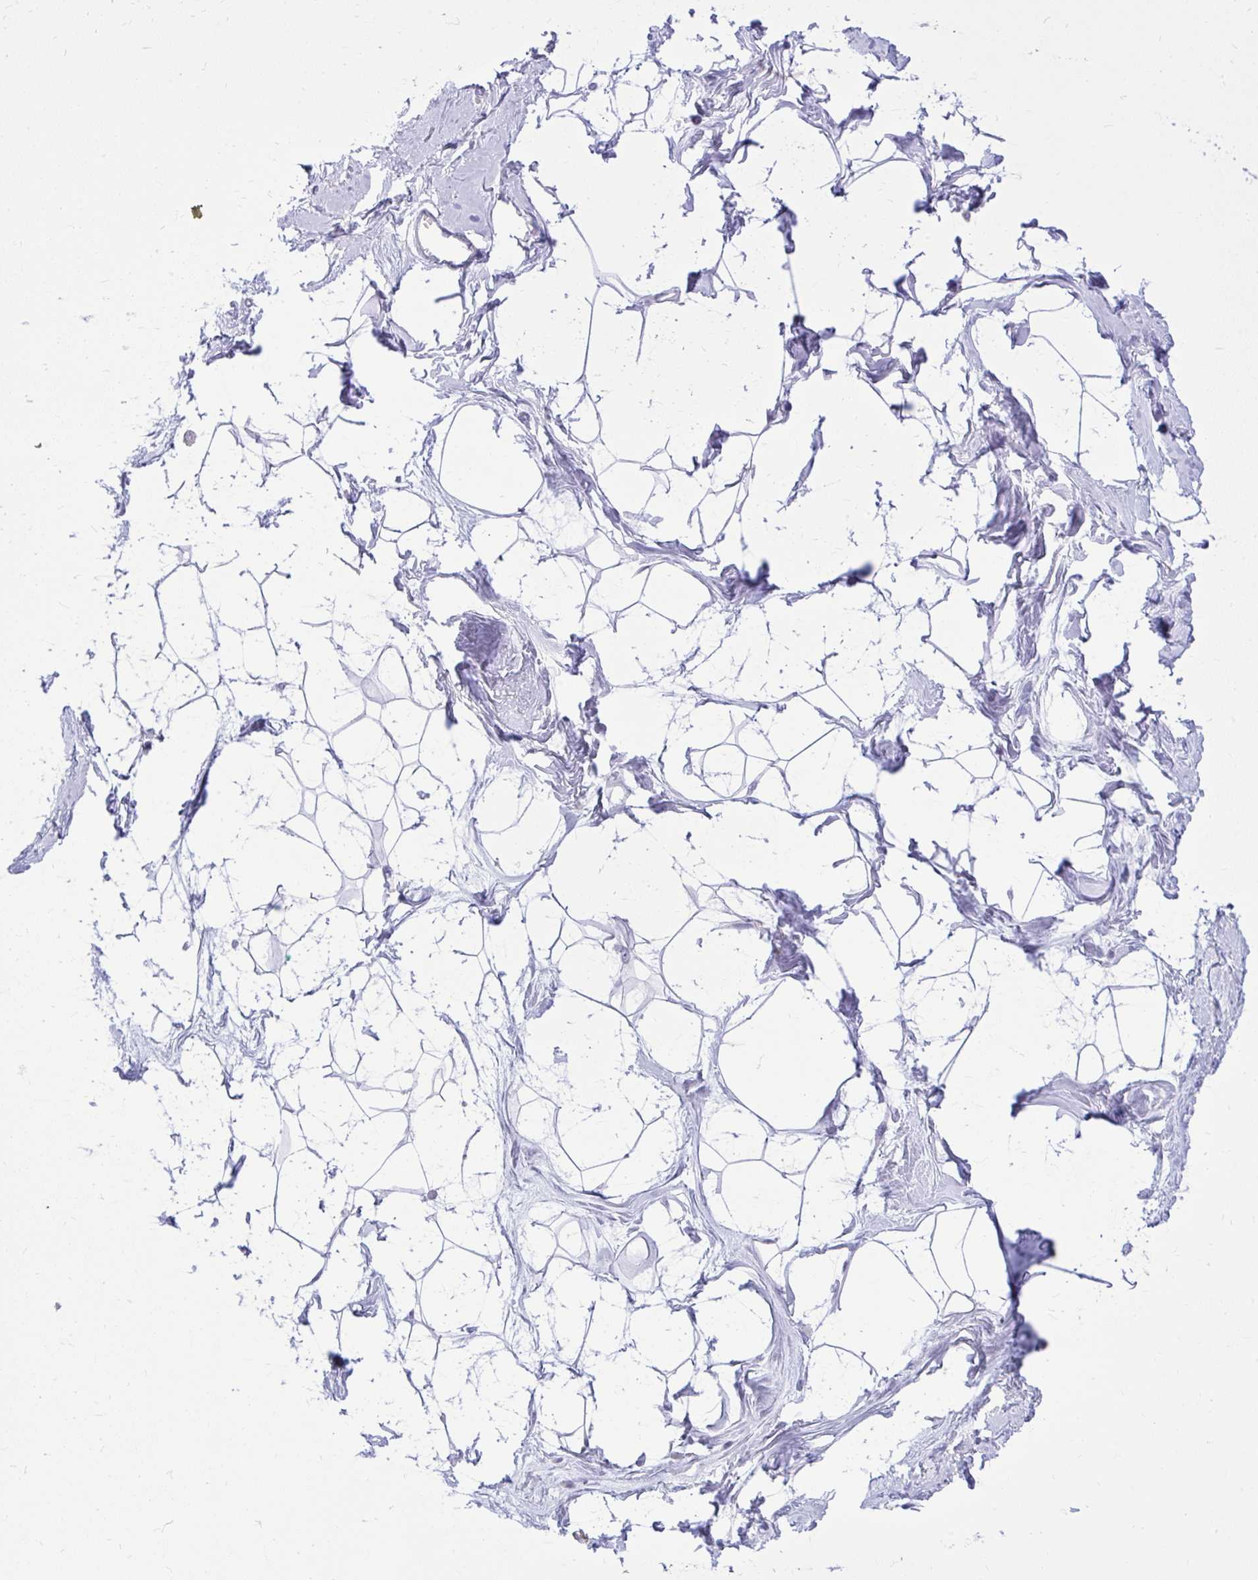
{"staining": {"intensity": "negative", "quantity": "none", "location": "none"}, "tissue": "breast", "cell_type": "Adipocytes", "image_type": "normal", "snomed": [{"axis": "morphology", "description": "Normal tissue, NOS"}, {"axis": "topography", "description": "Breast"}], "caption": "Immunohistochemistry of benign breast reveals no staining in adipocytes.", "gene": "PRAP1", "patient": {"sex": "female", "age": 45}}